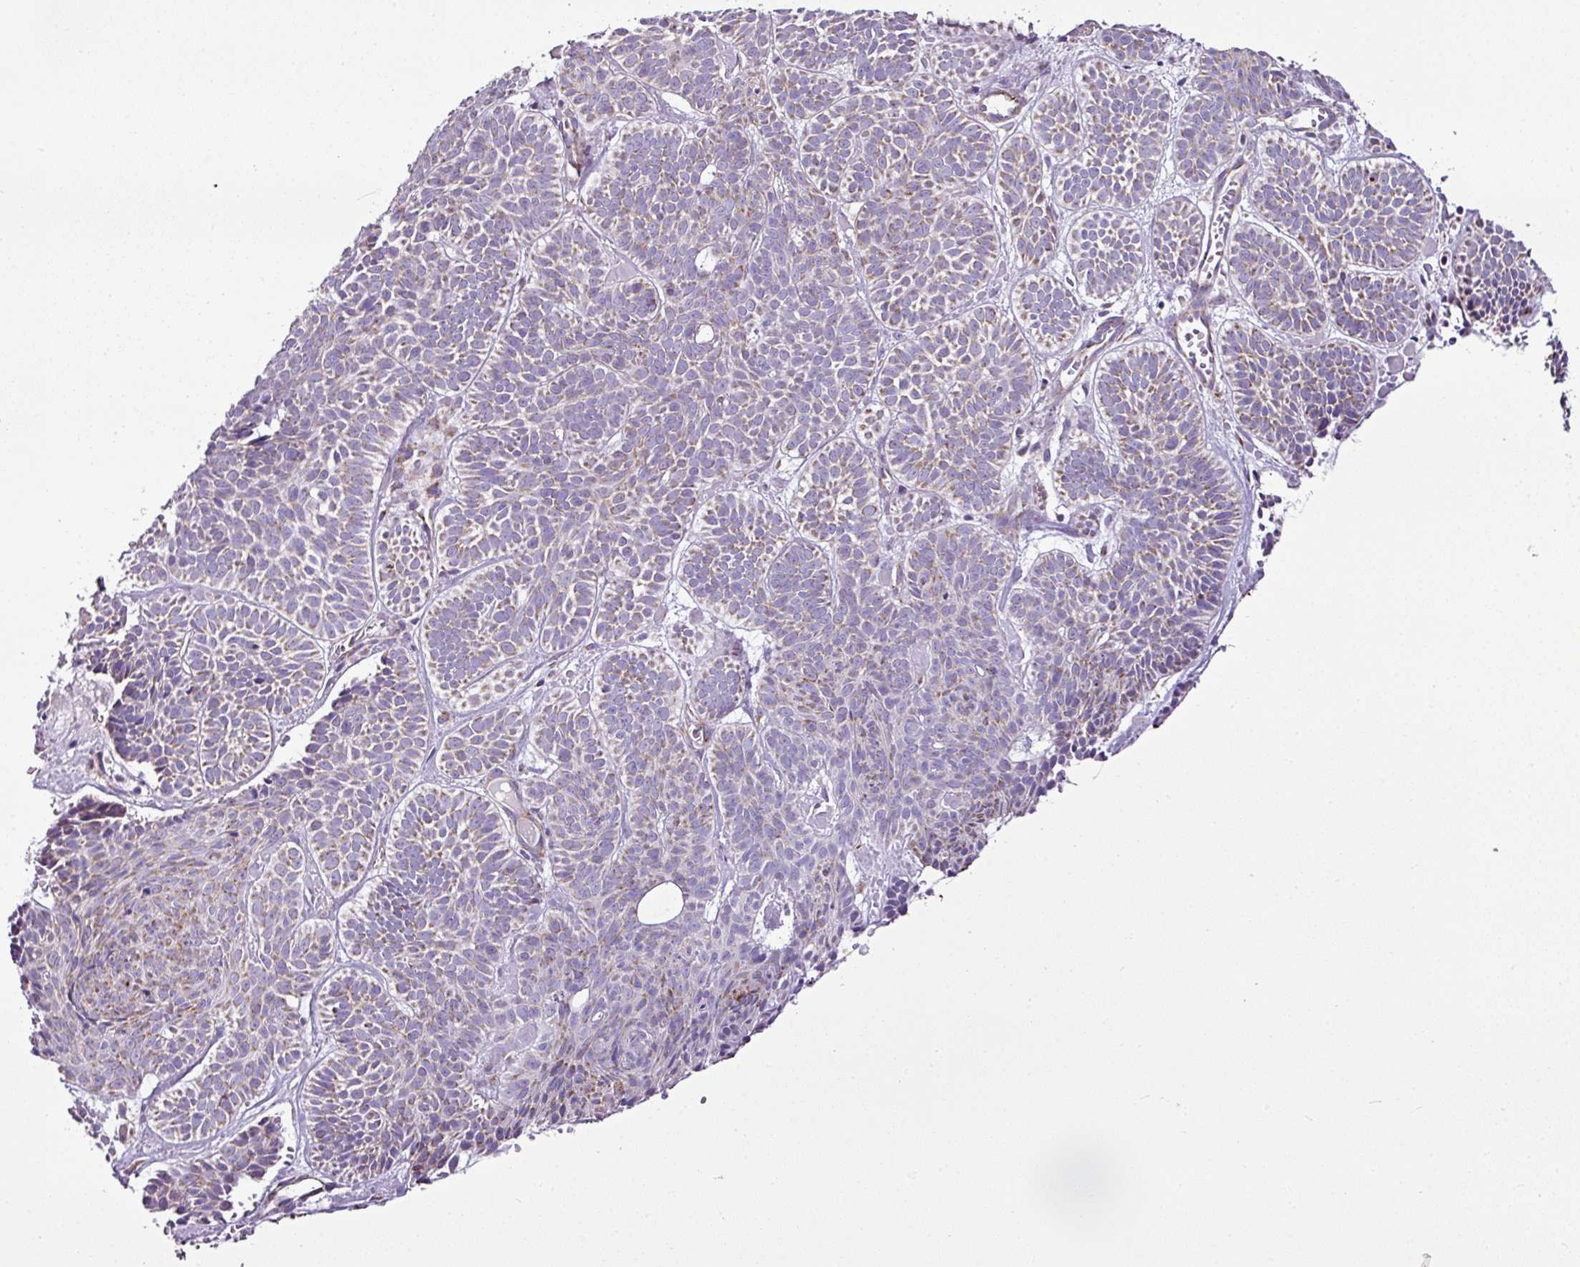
{"staining": {"intensity": "weak", "quantity": ">75%", "location": "cytoplasmic/membranous"}, "tissue": "skin cancer", "cell_type": "Tumor cells", "image_type": "cancer", "snomed": [{"axis": "morphology", "description": "Basal cell carcinoma"}, {"axis": "topography", "description": "Skin"}], "caption": "Immunohistochemistry (IHC) (DAB (3,3'-diaminobenzidine)) staining of basal cell carcinoma (skin) shows weak cytoplasmic/membranous protein positivity in about >75% of tumor cells.", "gene": "DPAGT1", "patient": {"sex": "male", "age": 85}}